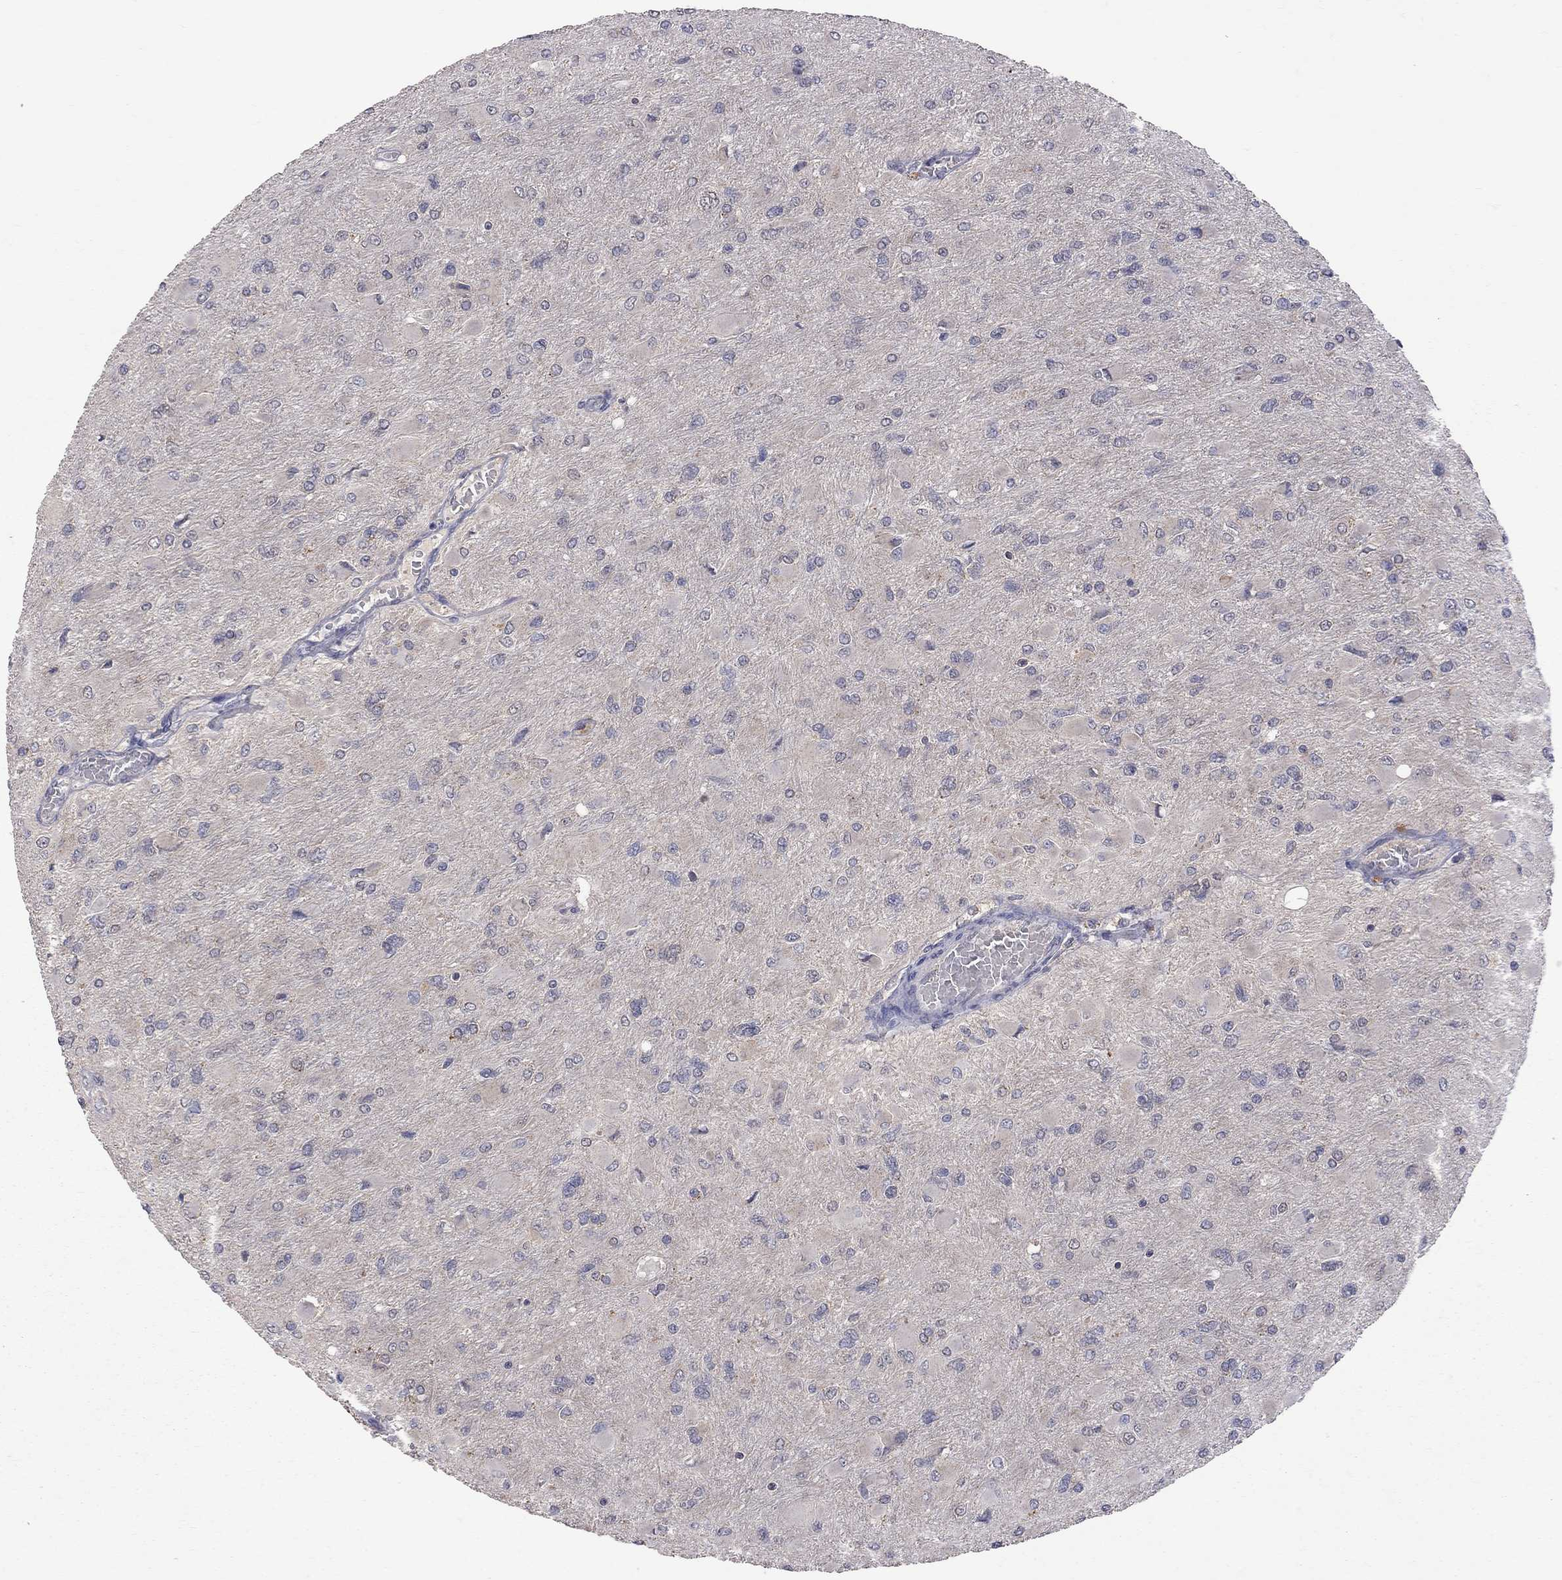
{"staining": {"intensity": "negative", "quantity": "none", "location": "none"}, "tissue": "glioma", "cell_type": "Tumor cells", "image_type": "cancer", "snomed": [{"axis": "morphology", "description": "Glioma, malignant, High grade"}, {"axis": "topography", "description": "Cerebral cortex"}], "caption": "Tumor cells are negative for protein expression in human glioma.", "gene": "HTR6", "patient": {"sex": "female", "age": 36}}